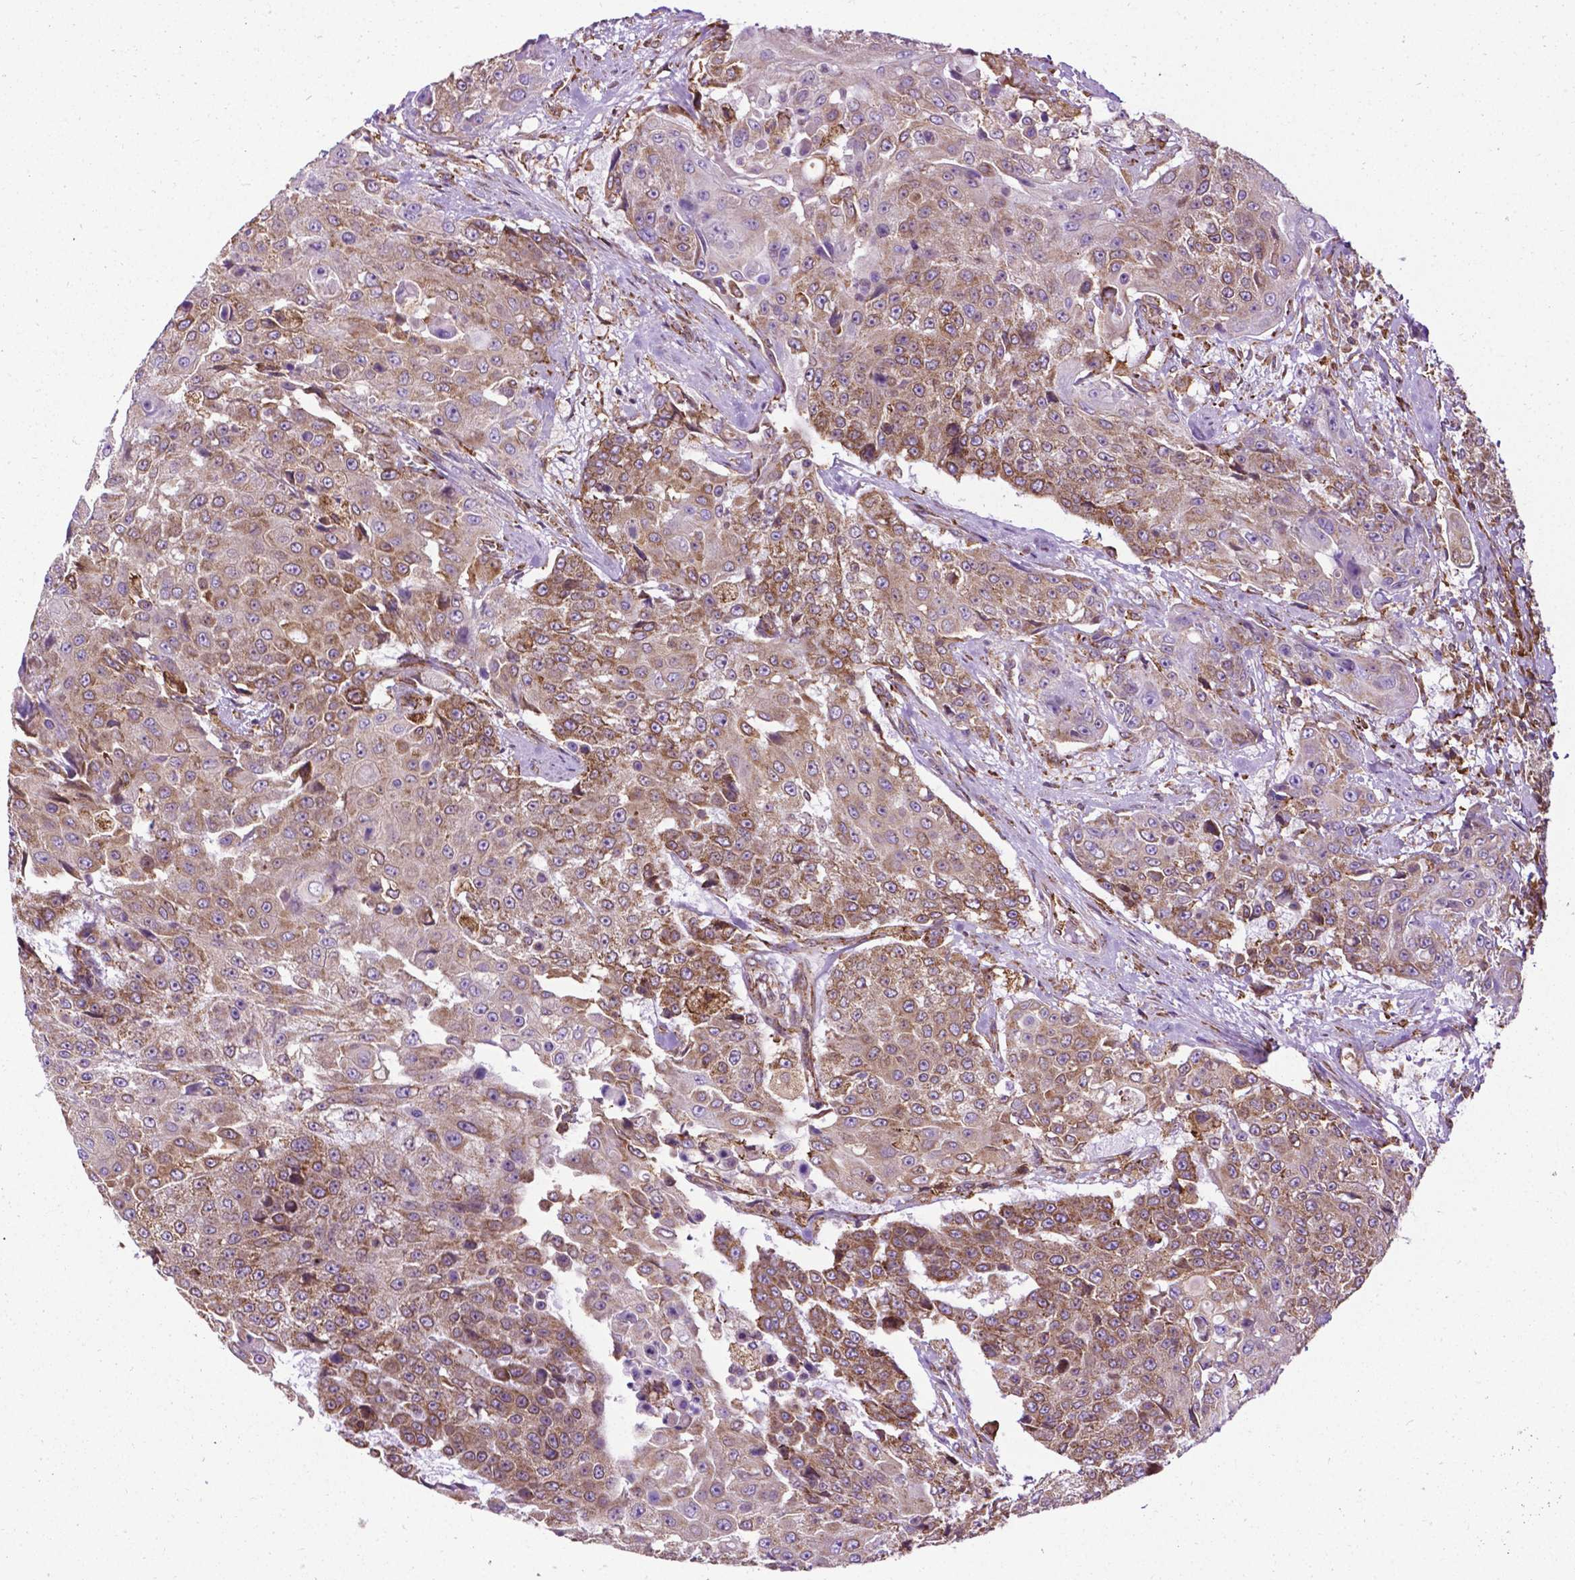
{"staining": {"intensity": "weak", "quantity": "<25%", "location": "cytoplasmic/membranous"}, "tissue": "urothelial cancer", "cell_type": "Tumor cells", "image_type": "cancer", "snomed": [{"axis": "morphology", "description": "Urothelial carcinoma, High grade"}, {"axis": "topography", "description": "Urinary bladder"}], "caption": "This is an IHC photomicrograph of urothelial cancer. There is no expression in tumor cells.", "gene": "GANAB", "patient": {"sex": "female", "age": 63}}